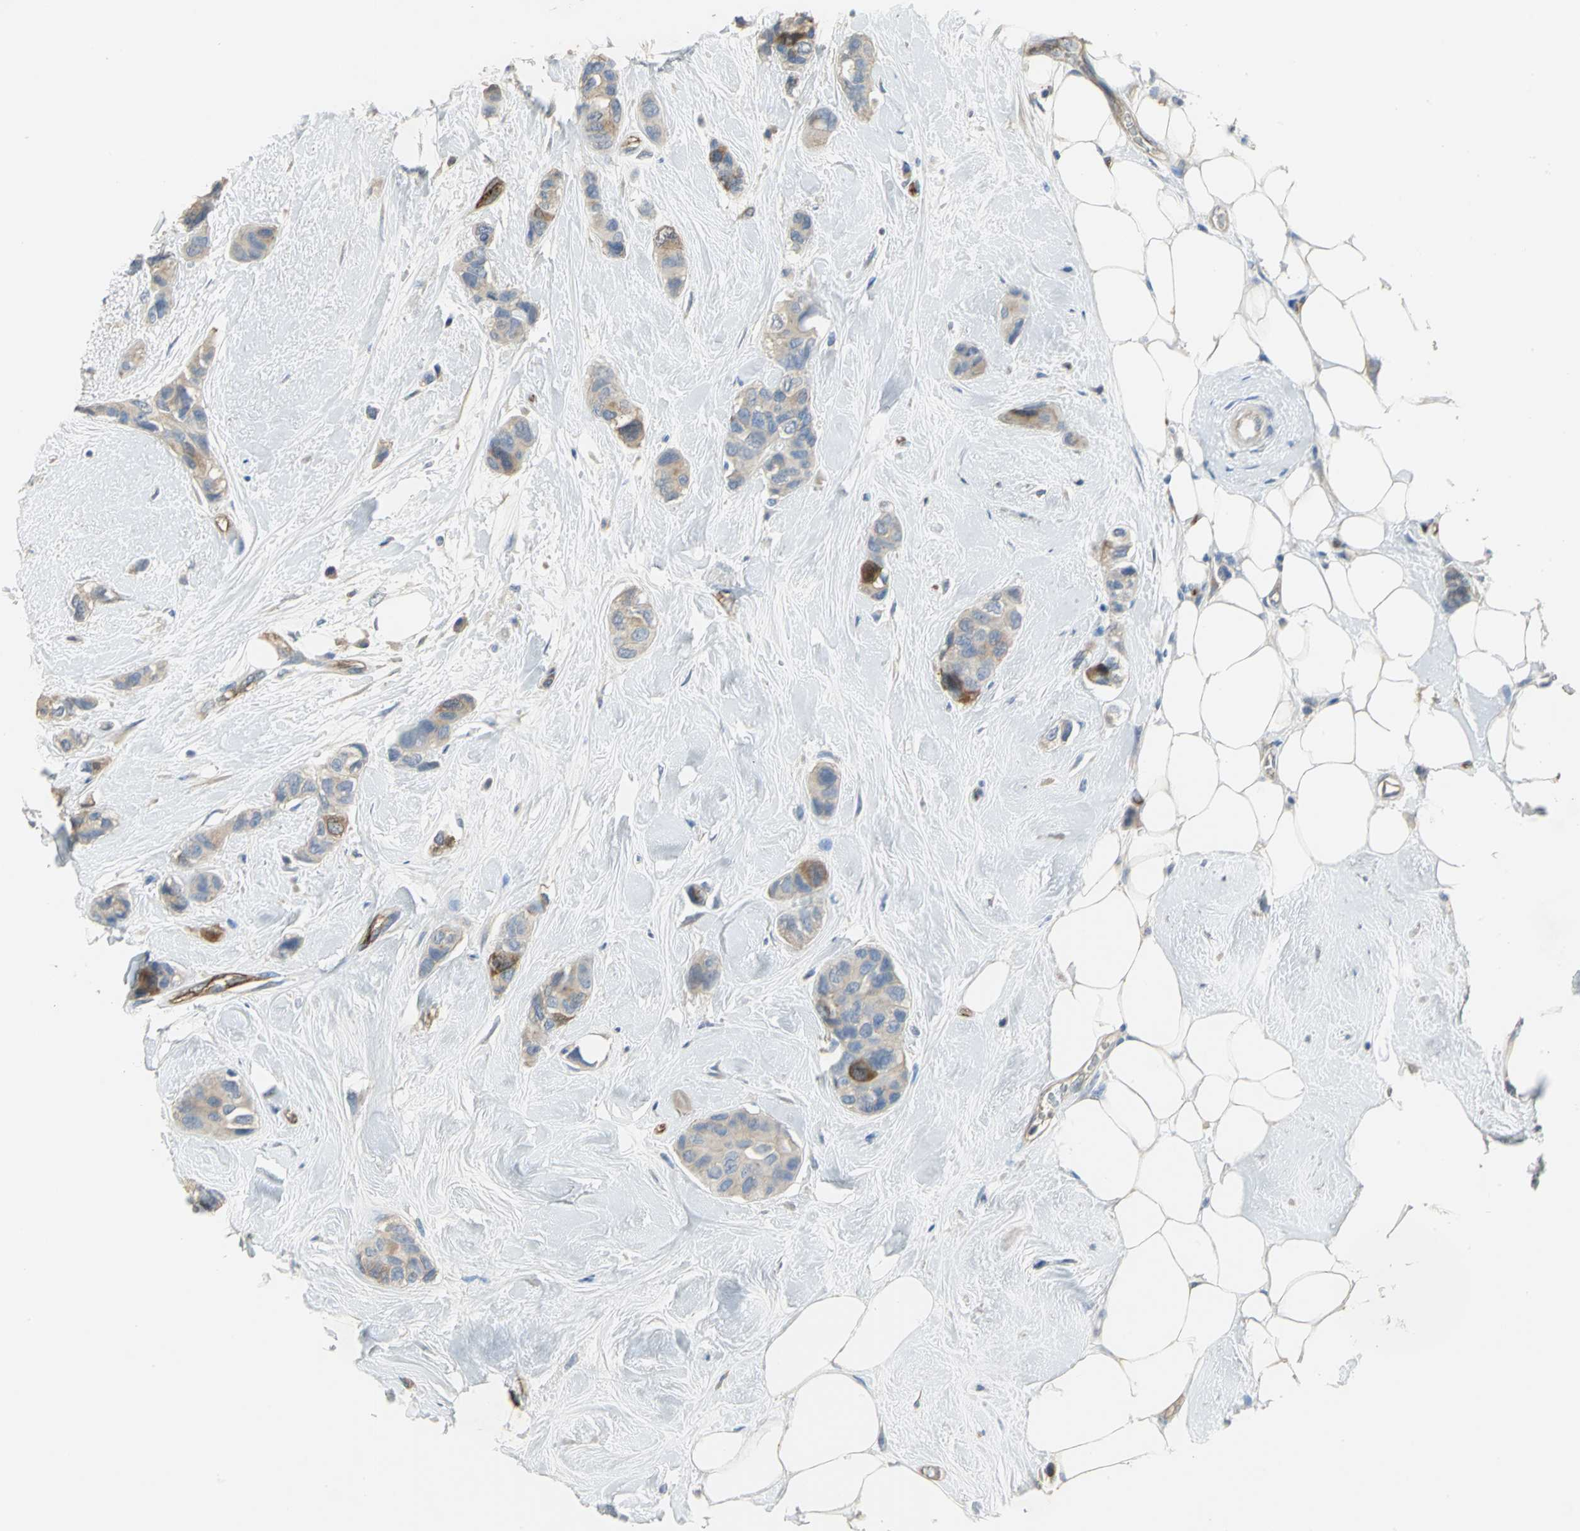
{"staining": {"intensity": "strong", "quantity": "<25%", "location": "cytoplasmic/membranous"}, "tissue": "breast cancer", "cell_type": "Tumor cells", "image_type": "cancer", "snomed": [{"axis": "morphology", "description": "Duct carcinoma"}, {"axis": "topography", "description": "Breast"}], "caption": "Brown immunohistochemical staining in breast intraductal carcinoma displays strong cytoplasmic/membranous staining in about <25% of tumor cells.", "gene": "DLGAP5", "patient": {"sex": "female", "age": 51}}